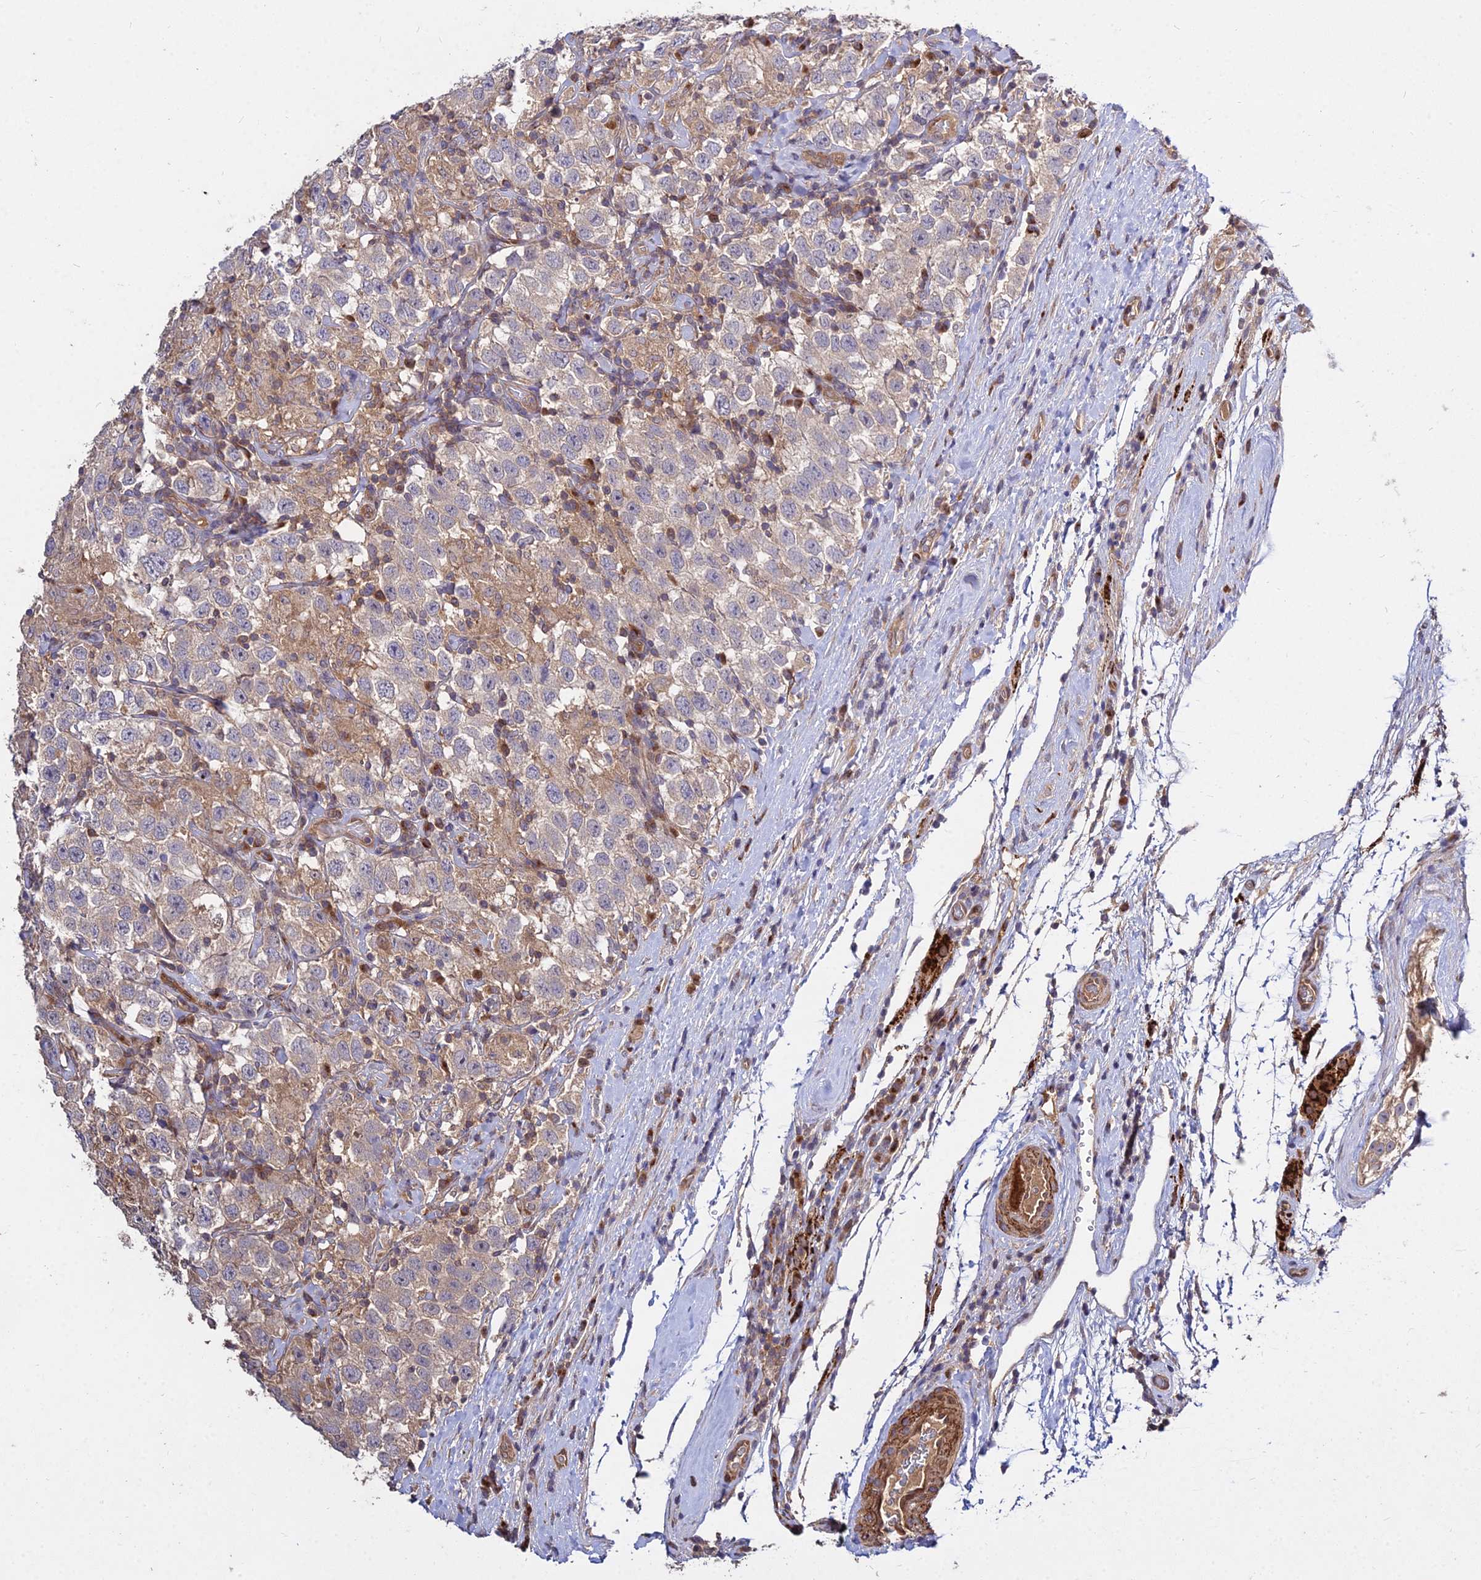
{"staining": {"intensity": "negative", "quantity": "none", "location": "none"}, "tissue": "testis cancer", "cell_type": "Tumor cells", "image_type": "cancer", "snomed": [{"axis": "morphology", "description": "Seminoma, NOS"}, {"axis": "topography", "description": "Testis"}], "caption": "Testis seminoma was stained to show a protein in brown. There is no significant expression in tumor cells.", "gene": "GRTP1", "patient": {"sex": "male", "age": 41}}